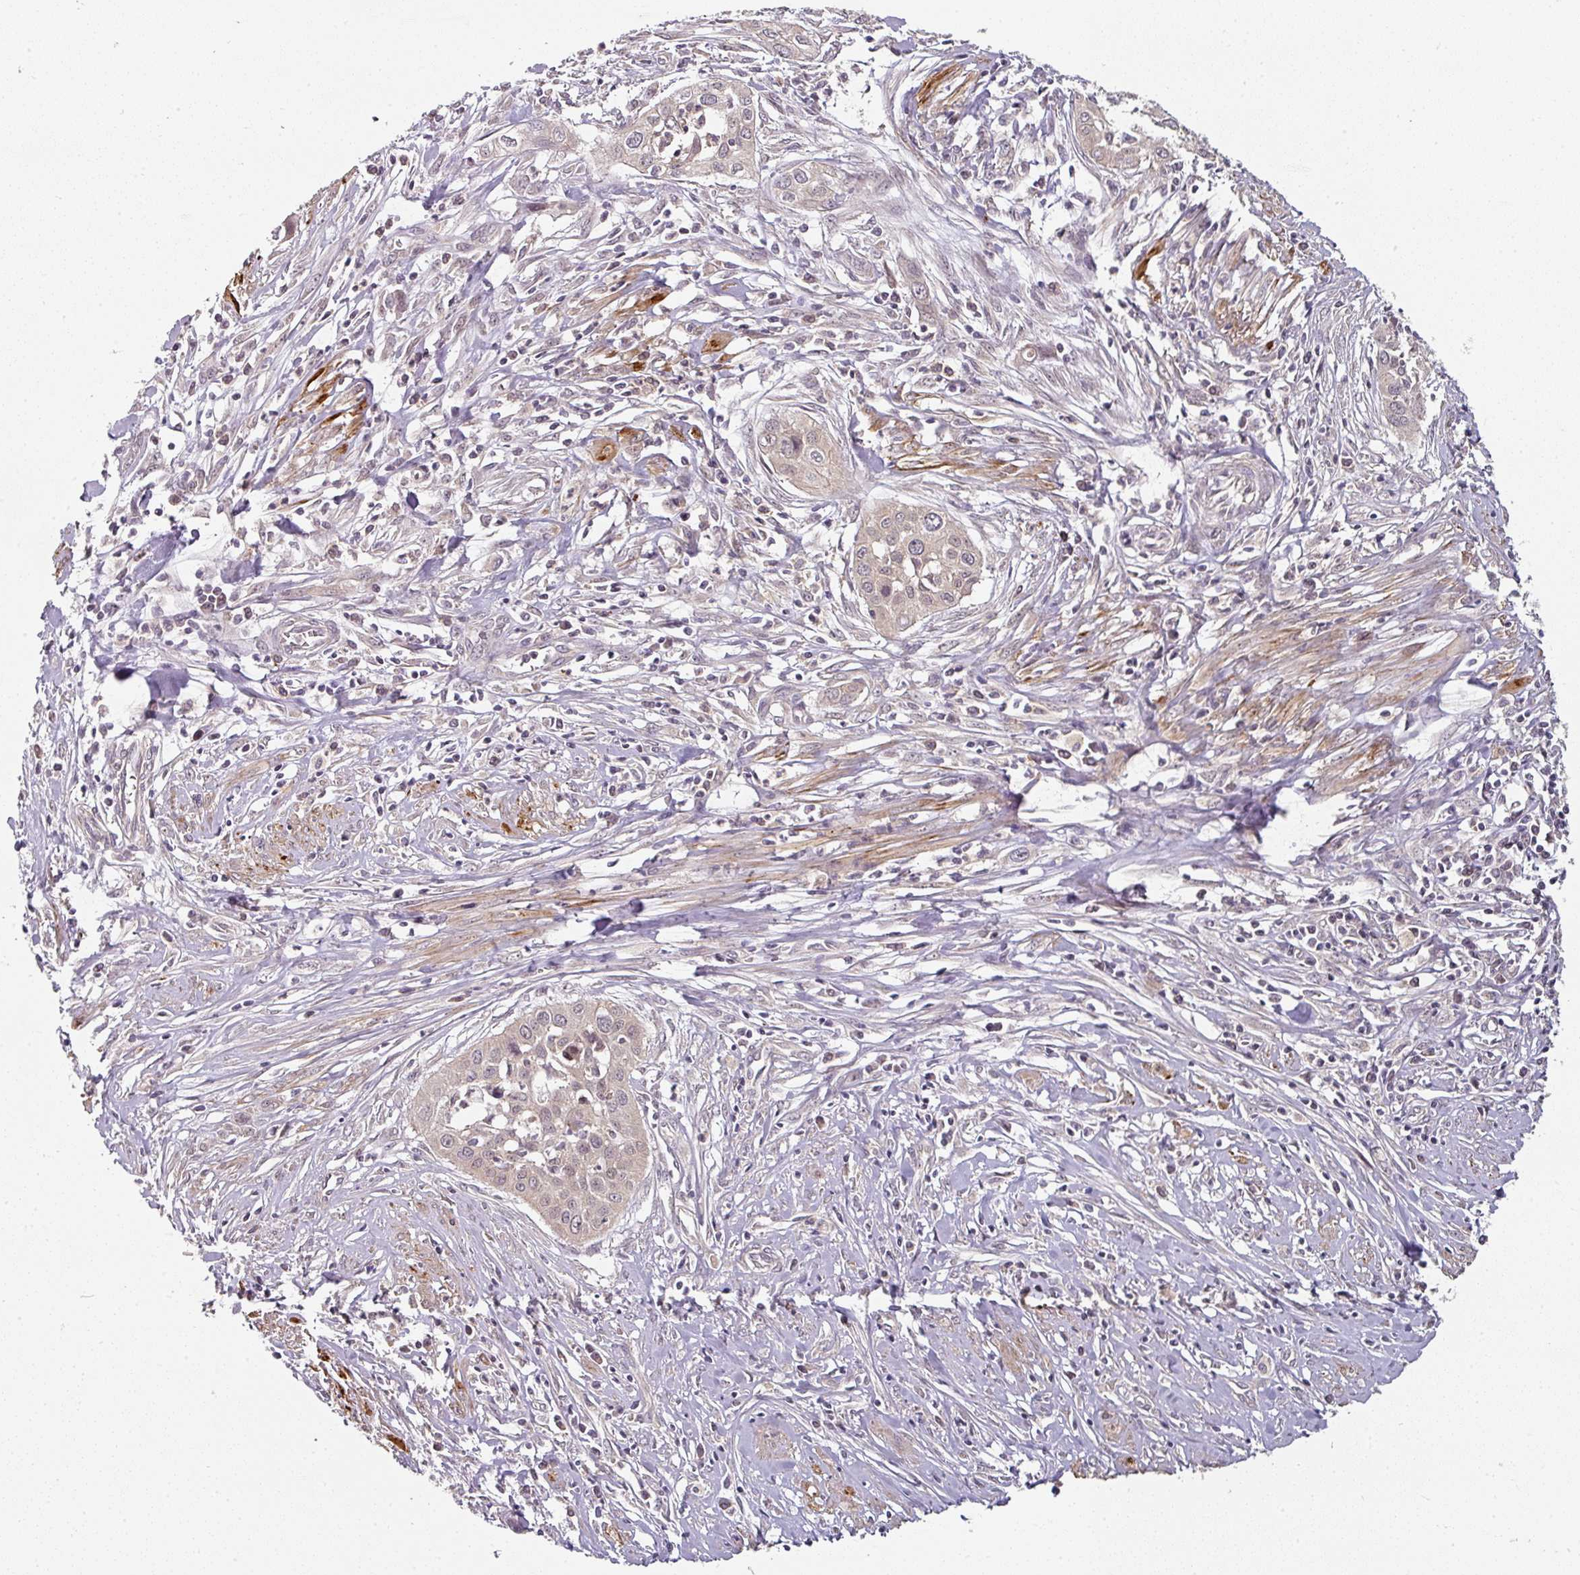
{"staining": {"intensity": "weak", "quantity": ">75%", "location": "cytoplasmic/membranous"}, "tissue": "cervical cancer", "cell_type": "Tumor cells", "image_type": "cancer", "snomed": [{"axis": "morphology", "description": "Squamous cell carcinoma, NOS"}, {"axis": "topography", "description": "Cervix"}], "caption": "DAB immunohistochemical staining of human squamous cell carcinoma (cervical) reveals weak cytoplasmic/membranous protein staining in about >75% of tumor cells.", "gene": "MAP2K2", "patient": {"sex": "female", "age": 34}}